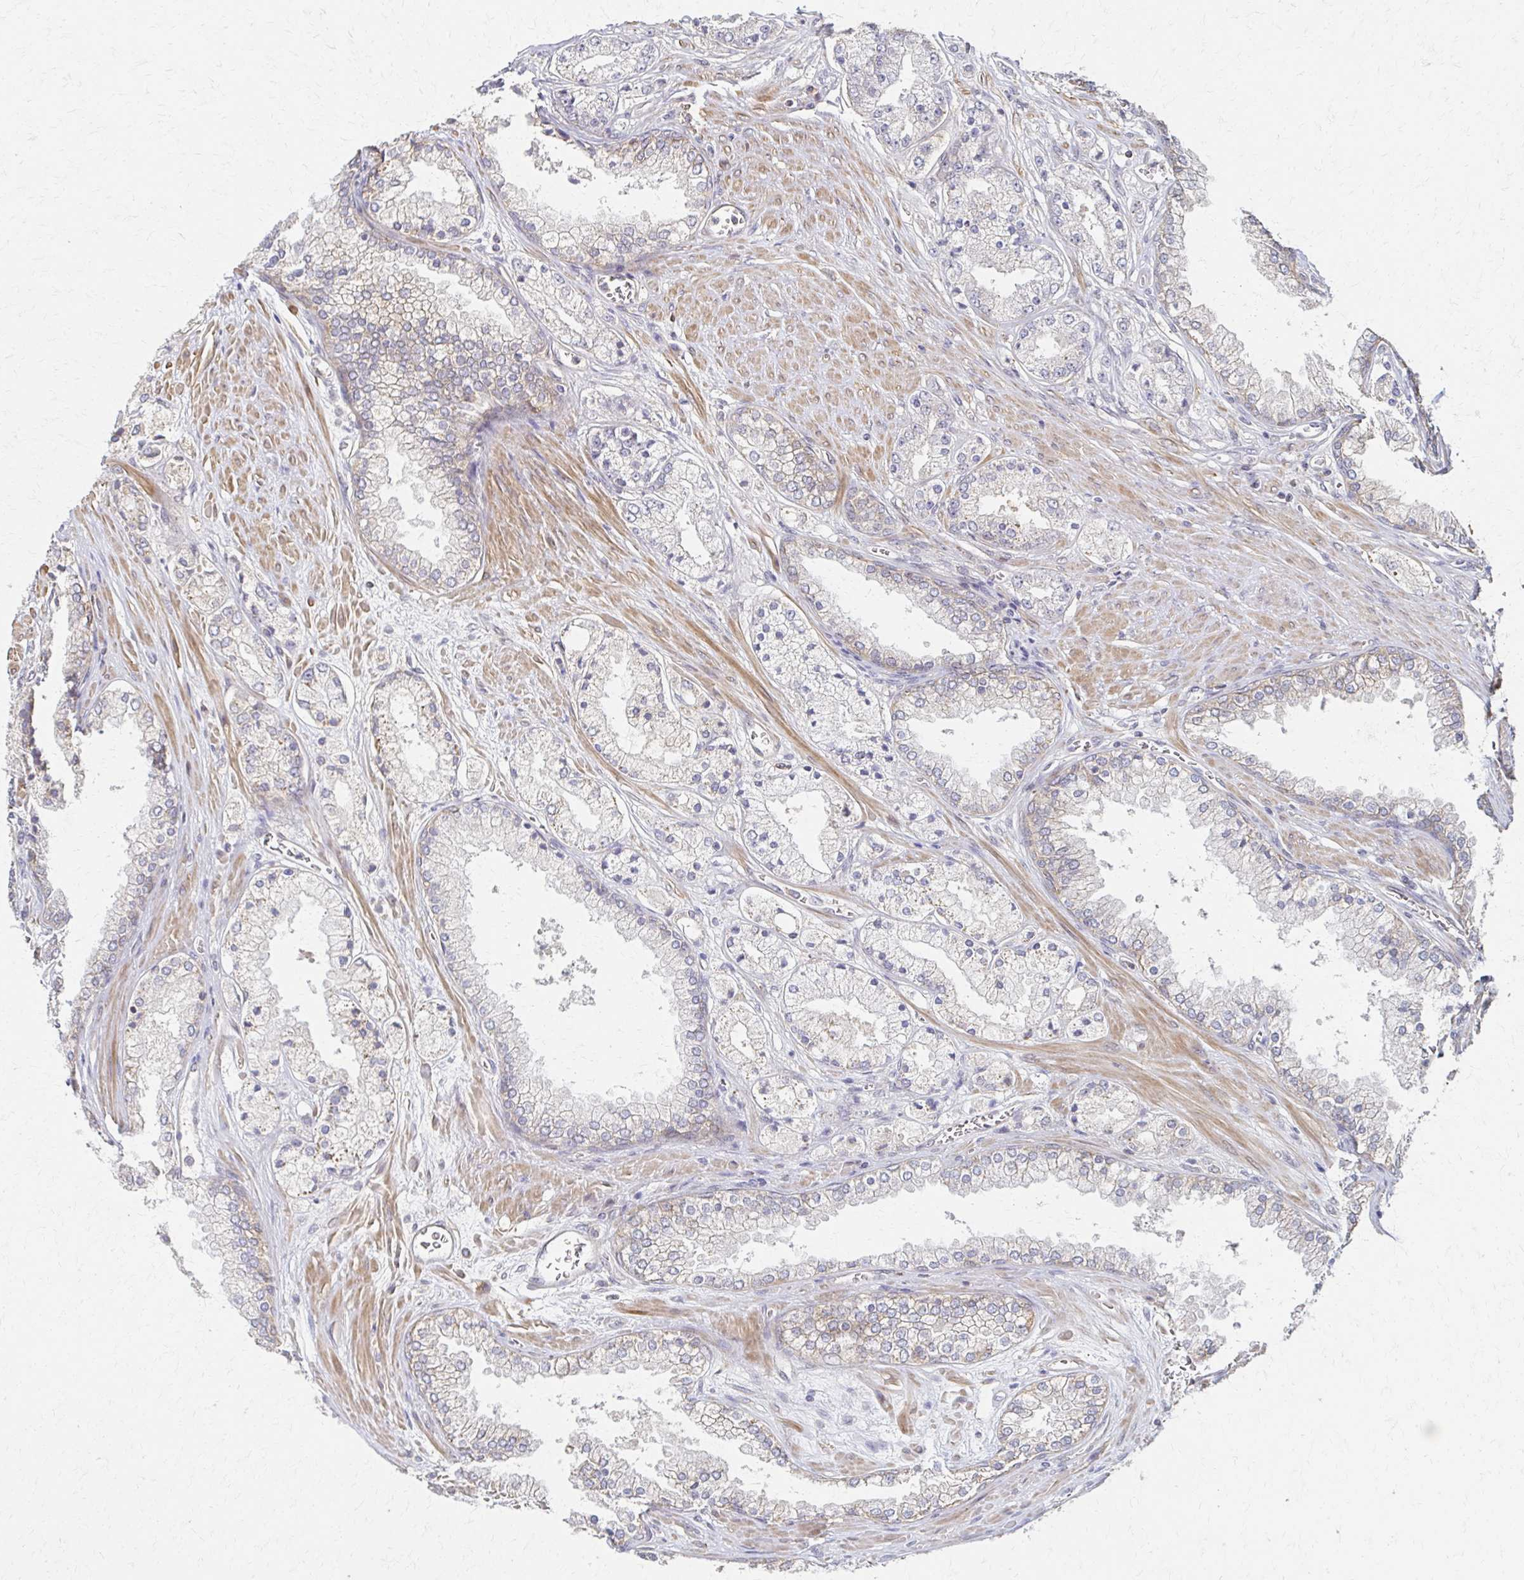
{"staining": {"intensity": "weak", "quantity": "<25%", "location": "cytoplasmic/membranous"}, "tissue": "prostate cancer", "cell_type": "Tumor cells", "image_type": "cancer", "snomed": [{"axis": "morphology", "description": "Adenocarcinoma, High grade"}, {"axis": "topography", "description": "Prostate"}], "caption": "Immunohistochemistry (IHC) histopathology image of human prostate cancer (adenocarcinoma (high-grade)) stained for a protein (brown), which demonstrates no expression in tumor cells.", "gene": "EOLA2", "patient": {"sex": "male", "age": 66}}